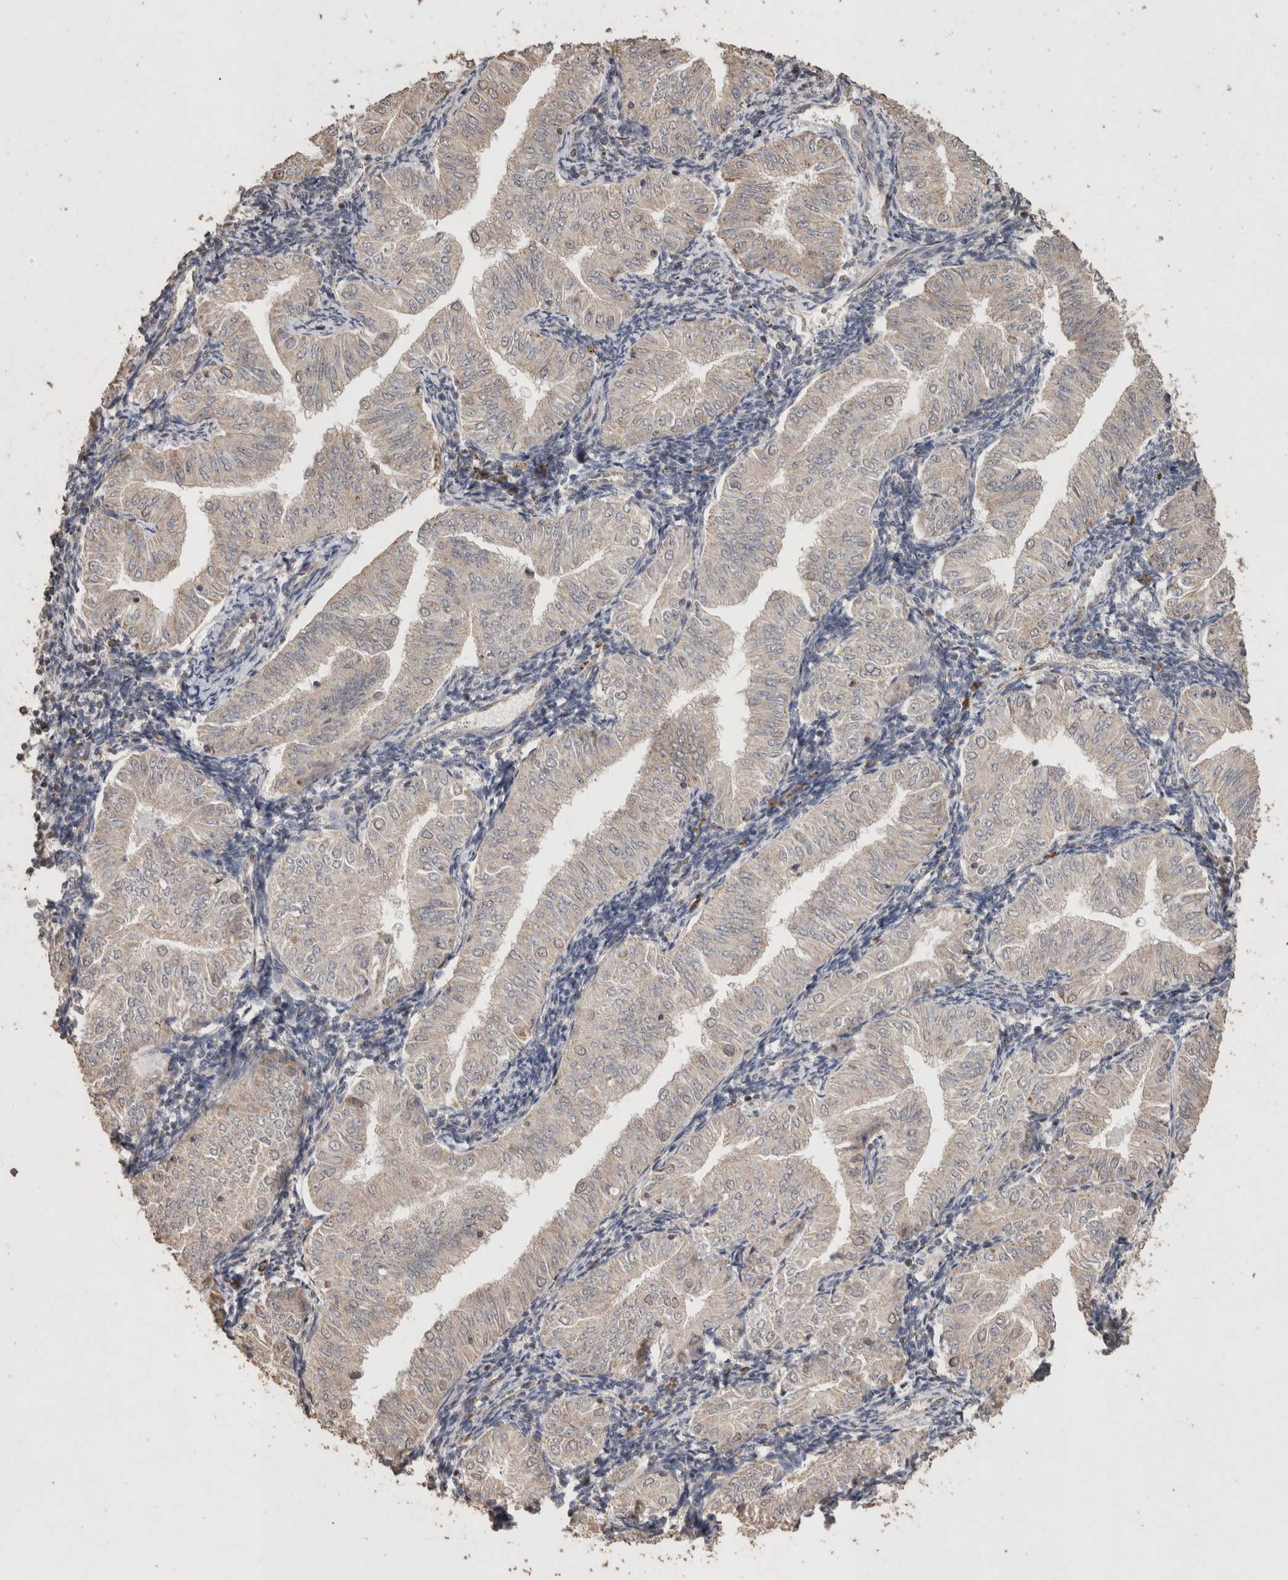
{"staining": {"intensity": "negative", "quantity": "none", "location": "none"}, "tissue": "endometrial cancer", "cell_type": "Tumor cells", "image_type": "cancer", "snomed": [{"axis": "morphology", "description": "Normal tissue, NOS"}, {"axis": "morphology", "description": "Adenocarcinoma, NOS"}, {"axis": "topography", "description": "Endometrium"}], "caption": "An IHC photomicrograph of endometrial cancer is shown. There is no staining in tumor cells of endometrial cancer.", "gene": "ACADM", "patient": {"sex": "female", "age": 53}}